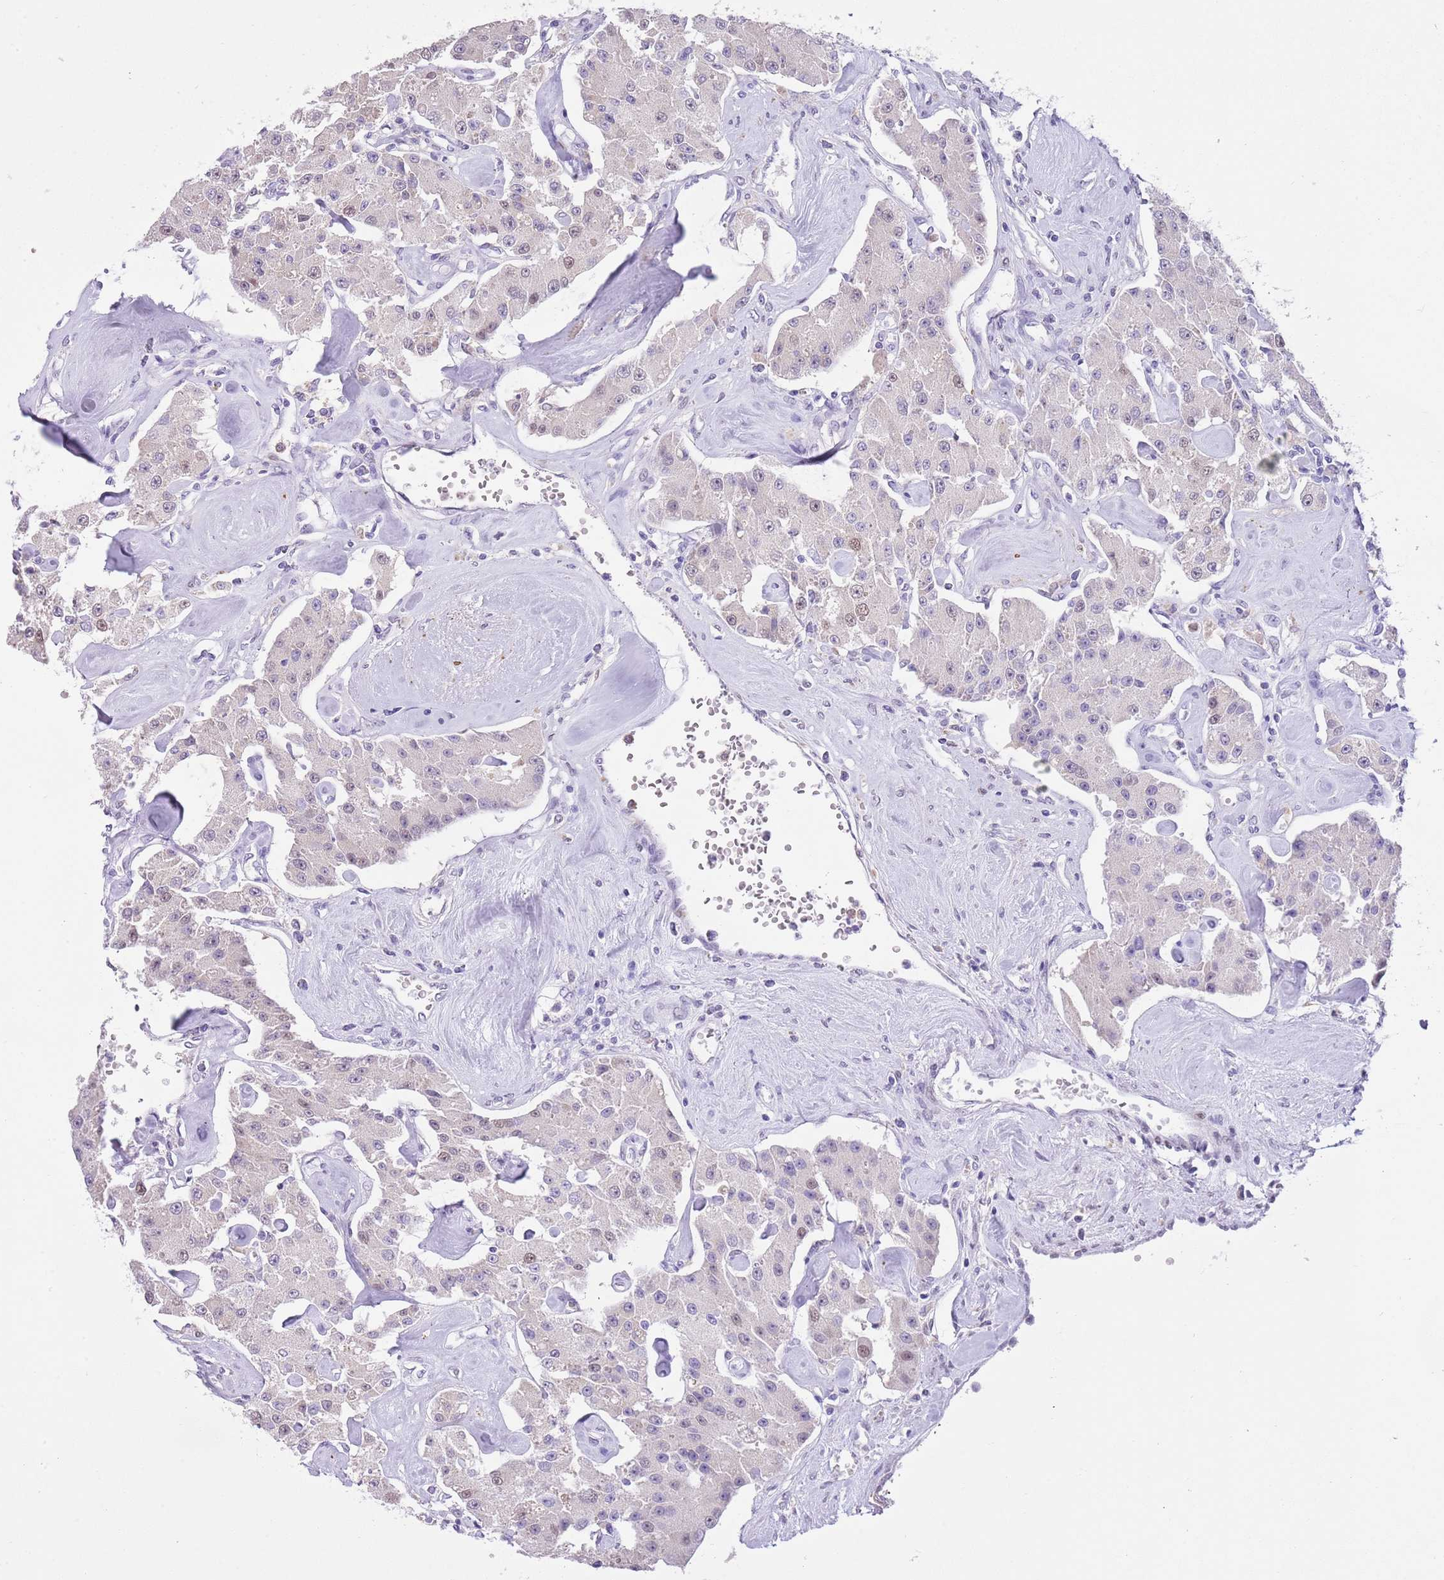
{"staining": {"intensity": "moderate", "quantity": "25%-75%", "location": "nuclear"}, "tissue": "carcinoid", "cell_type": "Tumor cells", "image_type": "cancer", "snomed": [{"axis": "morphology", "description": "Carcinoid, malignant, NOS"}, {"axis": "topography", "description": "Pancreas"}], "caption": "DAB immunohistochemical staining of carcinoid (malignant) reveals moderate nuclear protein staining in about 25%-75% of tumor cells.", "gene": "PPP1R17", "patient": {"sex": "male", "age": 41}}